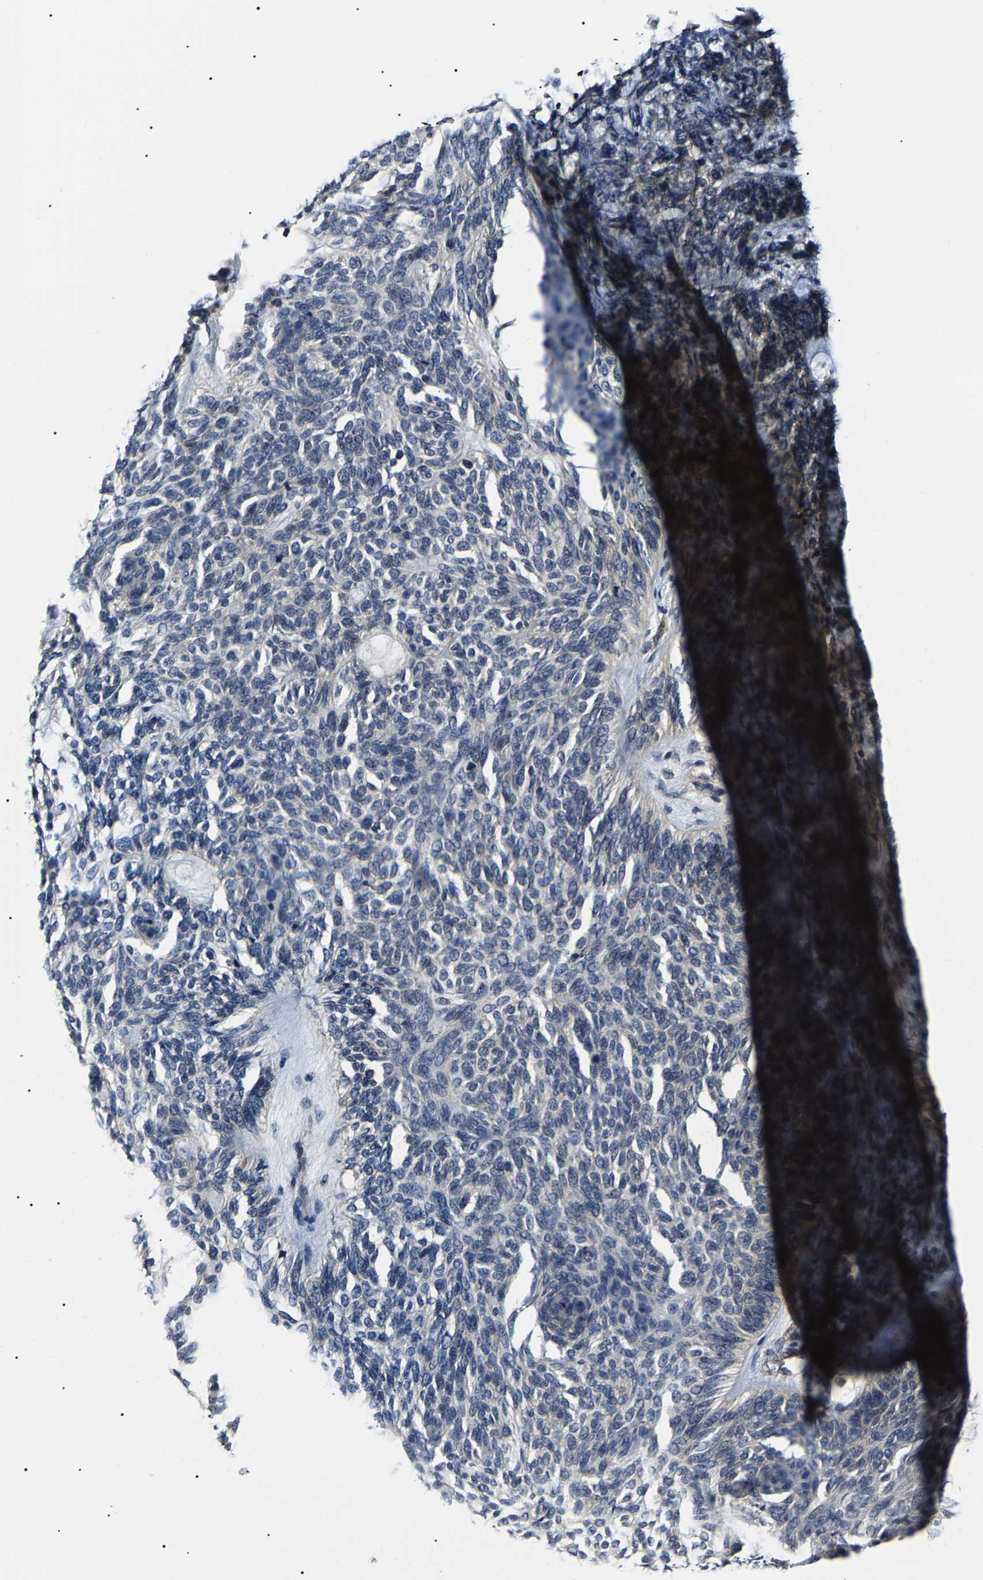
{"staining": {"intensity": "weak", "quantity": "<25%", "location": "cytoplasmic/membranous"}, "tissue": "skin cancer", "cell_type": "Tumor cells", "image_type": "cancer", "snomed": [{"axis": "morphology", "description": "Basal cell carcinoma"}, {"axis": "topography", "description": "Skin"}], "caption": "Basal cell carcinoma (skin) was stained to show a protein in brown. There is no significant staining in tumor cells.", "gene": "KLHL42", "patient": {"sex": "male", "age": 55}}